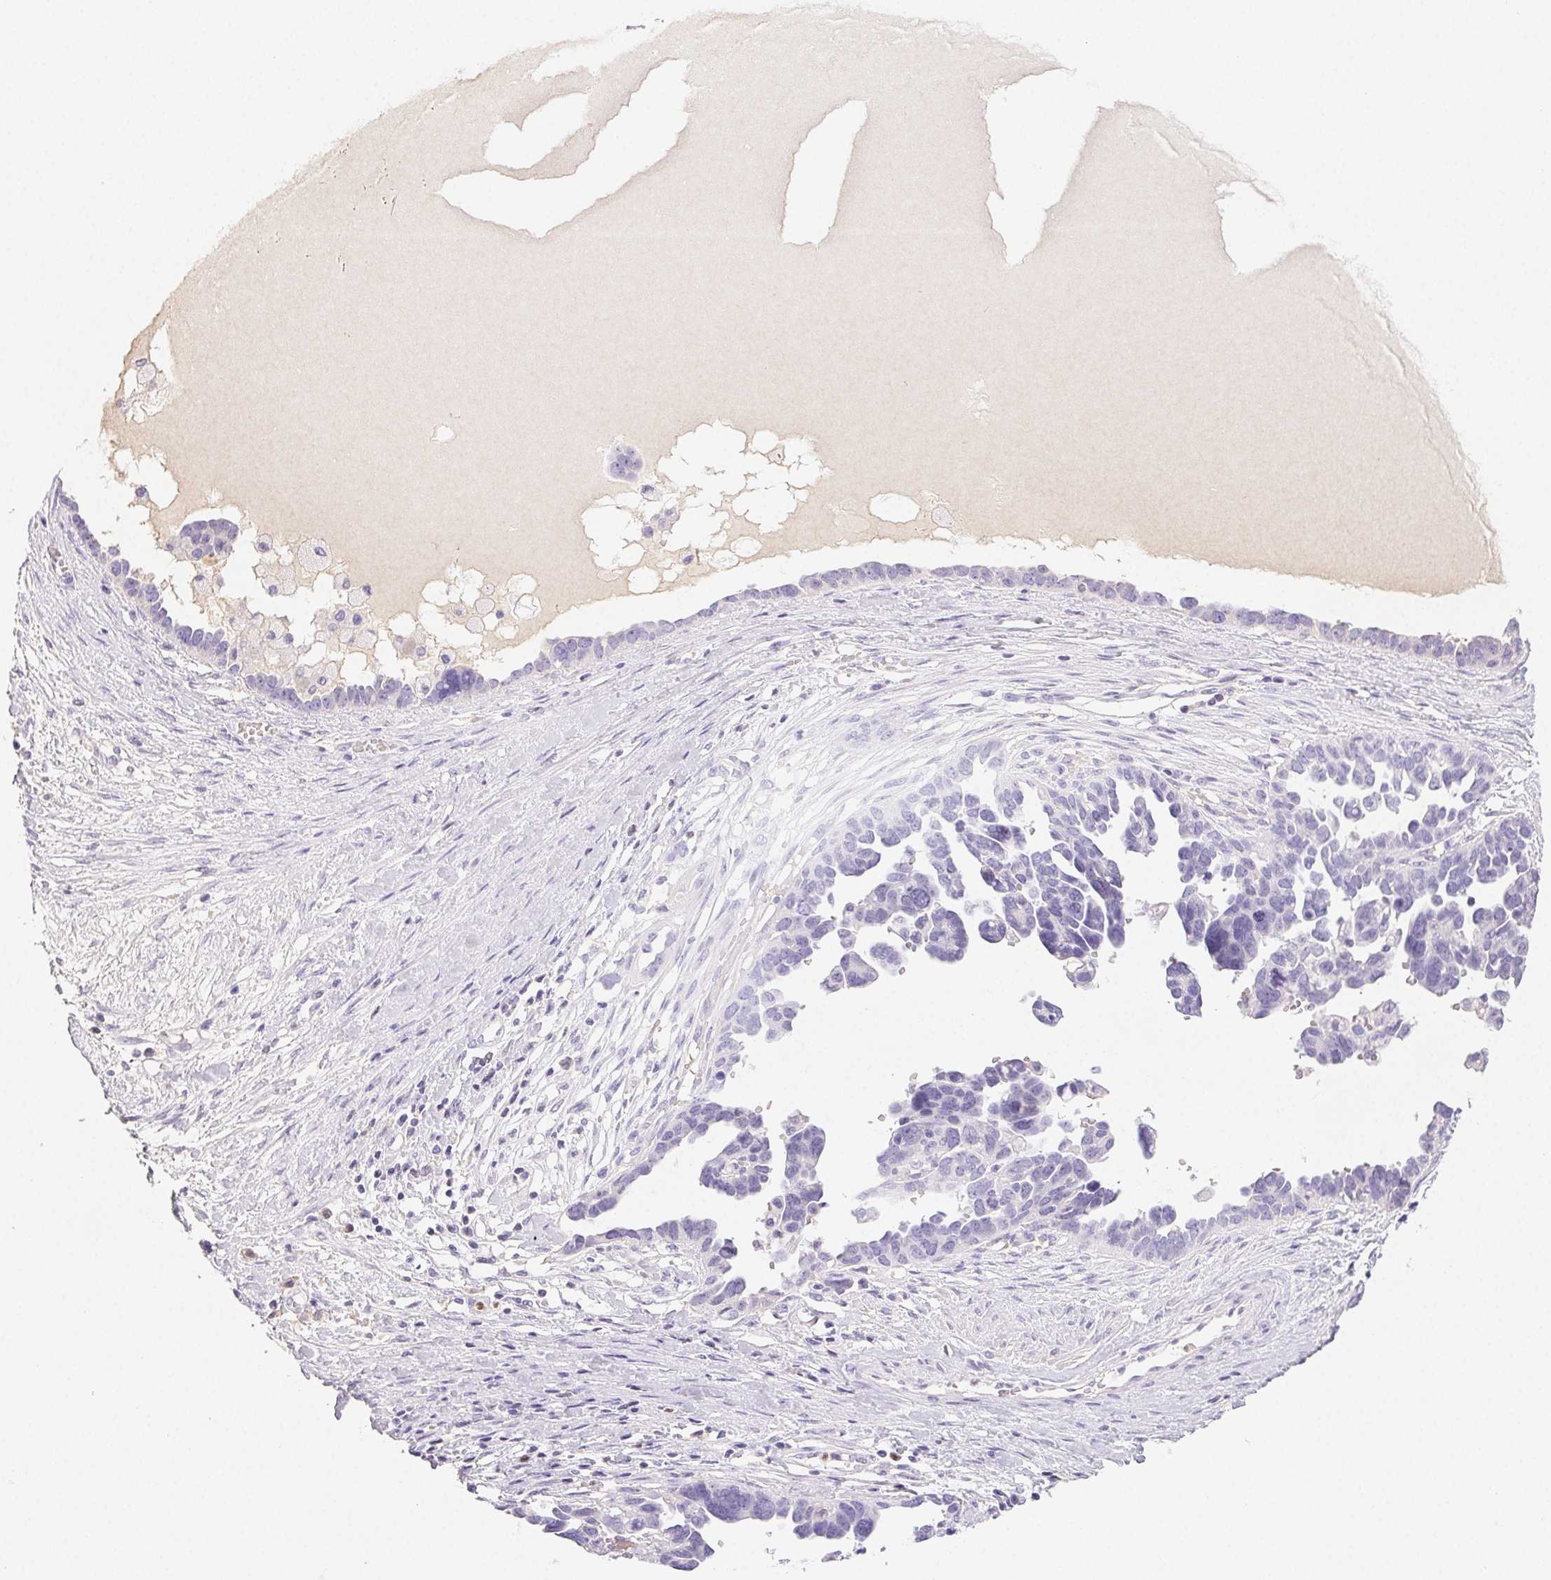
{"staining": {"intensity": "negative", "quantity": "none", "location": "none"}, "tissue": "ovarian cancer", "cell_type": "Tumor cells", "image_type": "cancer", "snomed": [{"axis": "morphology", "description": "Cystadenocarcinoma, serous, NOS"}, {"axis": "topography", "description": "Ovary"}], "caption": "IHC micrograph of neoplastic tissue: ovarian serous cystadenocarcinoma stained with DAB (3,3'-diaminobenzidine) reveals no significant protein positivity in tumor cells.", "gene": "PADI4", "patient": {"sex": "female", "age": 54}}